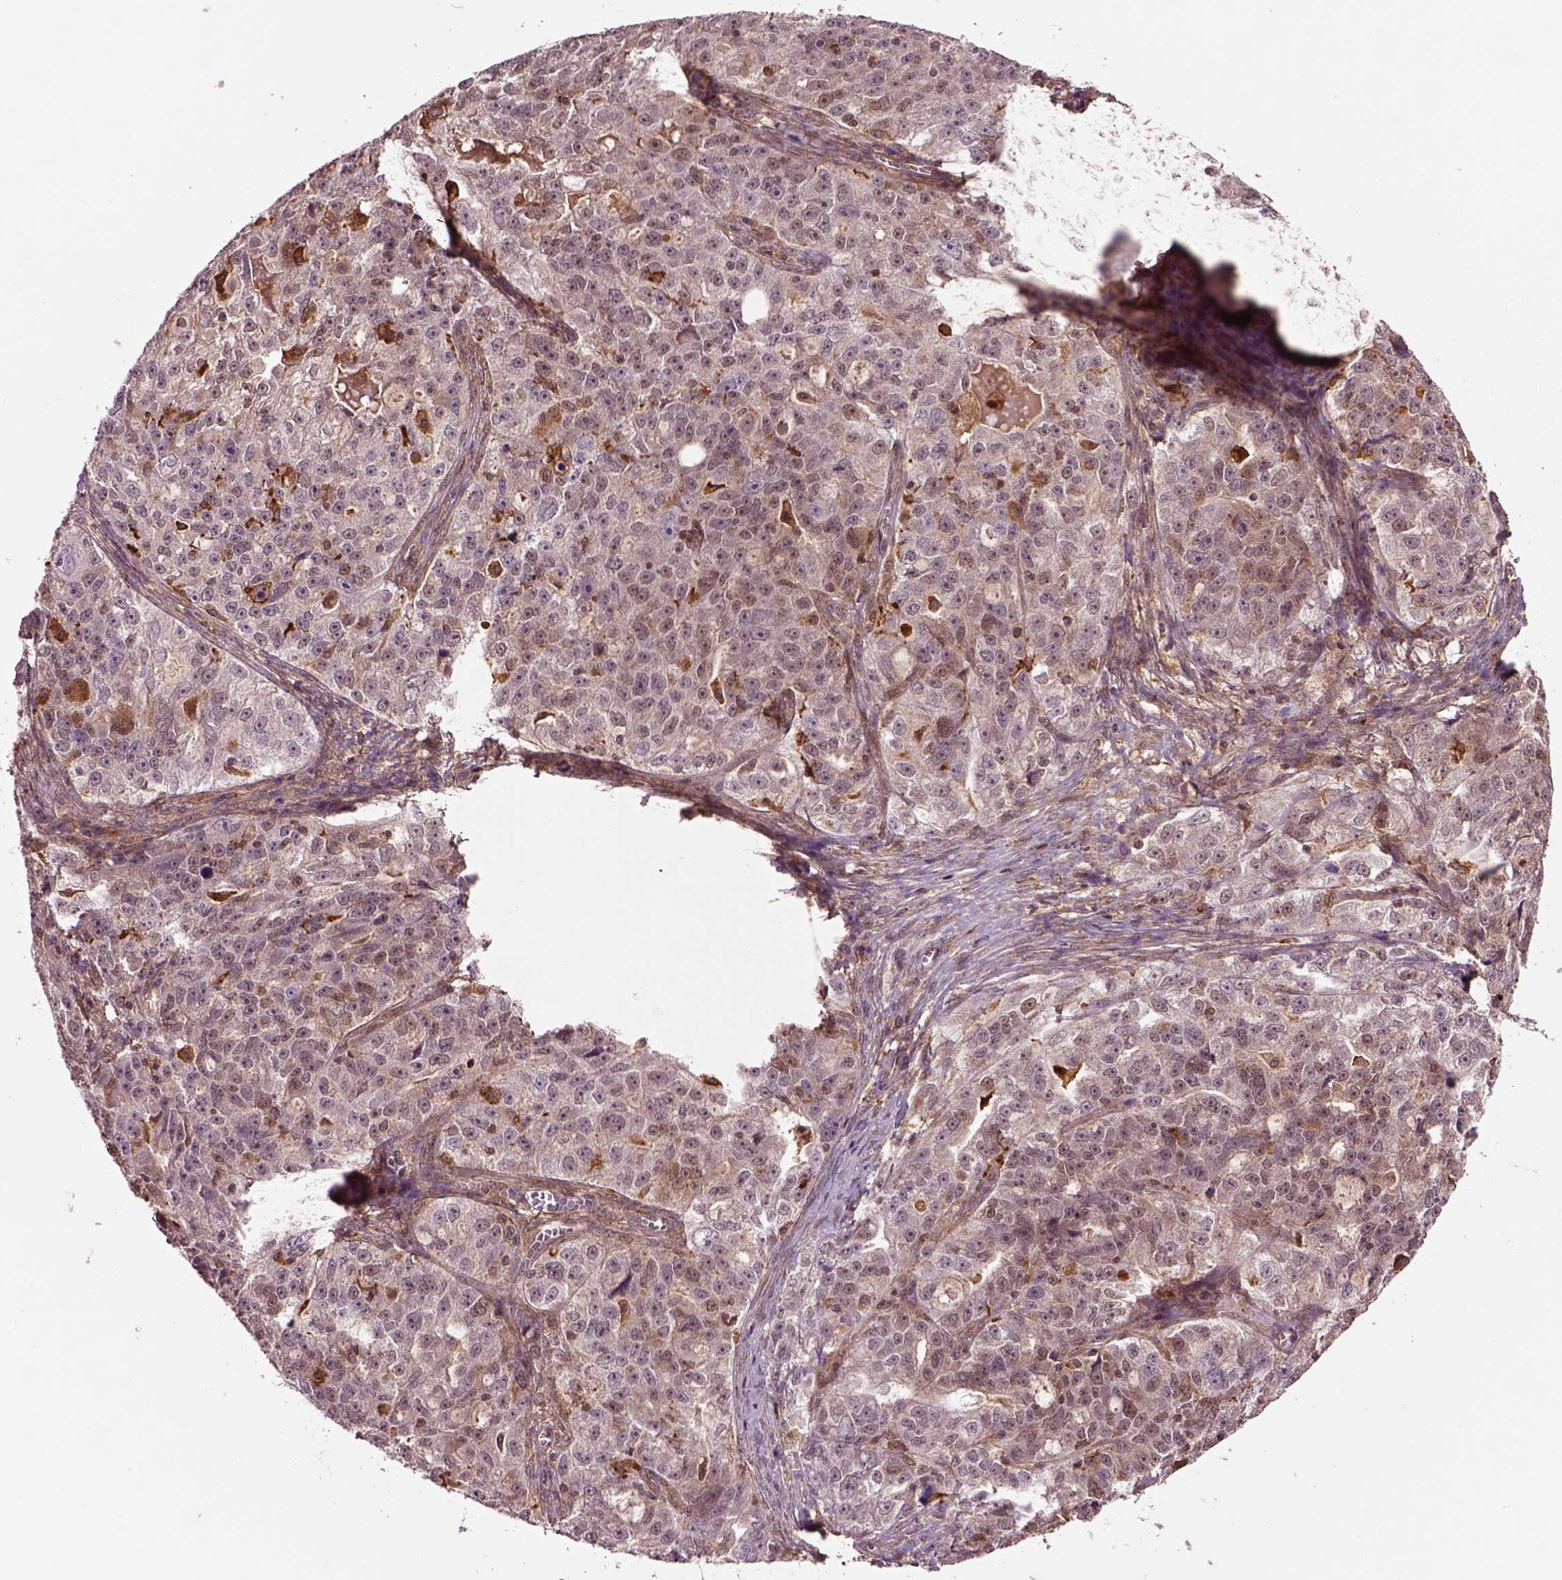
{"staining": {"intensity": "weak", "quantity": "<25%", "location": "cytoplasmic/membranous"}, "tissue": "ovarian cancer", "cell_type": "Tumor cells", "image_type": "cancer", "snomed": [{"axis": "morphology", "description": "Cystadenocarcinoma, serous, NOS"}, {"axis": "topography", "description": "Ovary"}], "caption": "Micrograph shows no significant protein expression in tumor cells of ovarian cancer. (Immunohistochemistry (ihc), brightfield microscopy, high magnification).", "gene": "MDP1", "patient": {"sex": "female", "age": 51}}